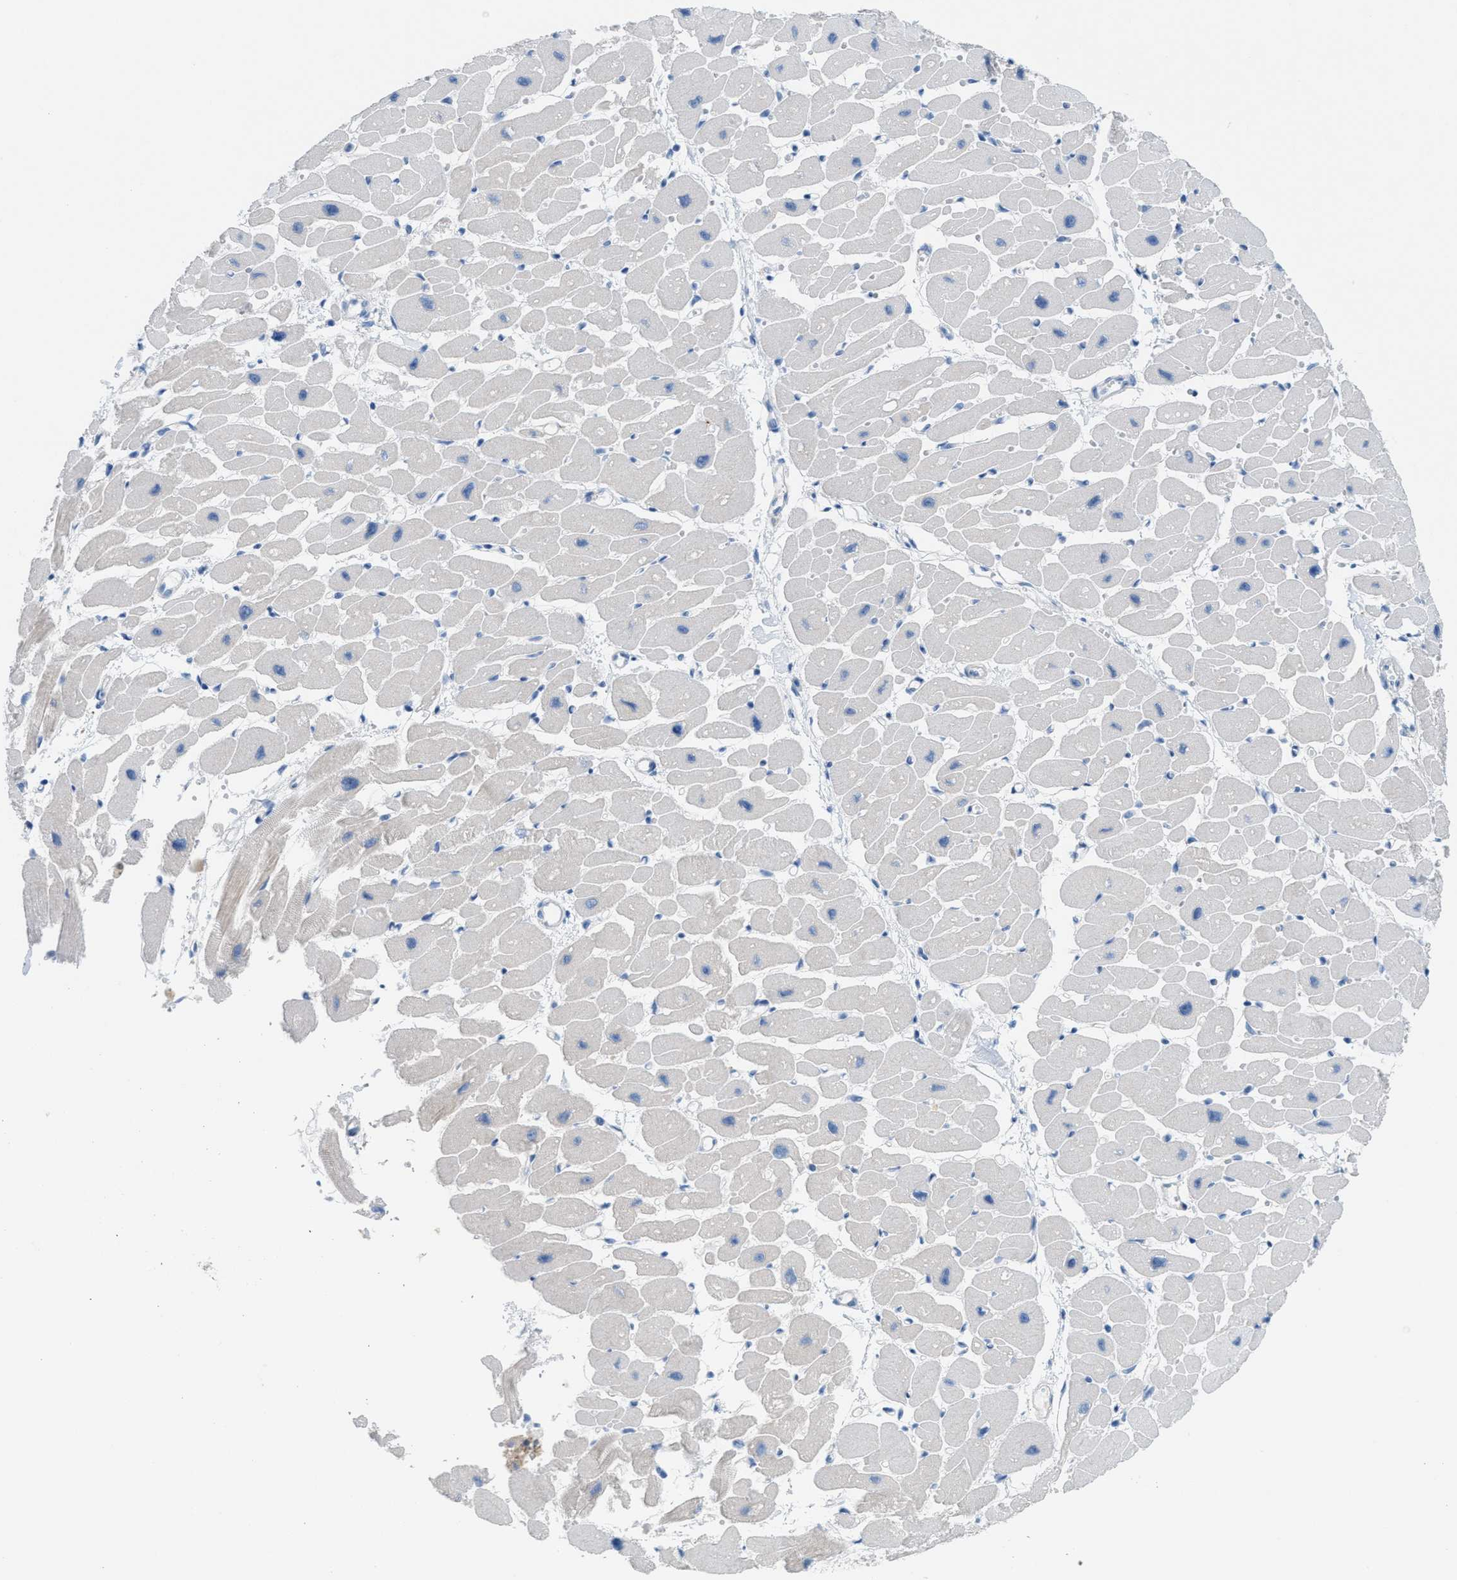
{"staining": {"intensity": "weak", "quantity": "<25%", "location": "cytoplasmic/membranous"}, "tissue": "heart muscle", "cell_type": "Cardiomyocytes", "image_type": "normal", "snomed": [{"axis": "morphology", "description": "Normal tissue, NOS"}, {"axis": "topography", "description": "Heart"}], "caption": "This photomicrograph is of normal heart muscle stained with immunohistochemistry (IHC) to label a protein in brown with the nuclei are counter-stained blue. There is no expression in cardiomyocytes.", "gene": "PPM1D", "patient": {"sex": "female", "age": 54}}